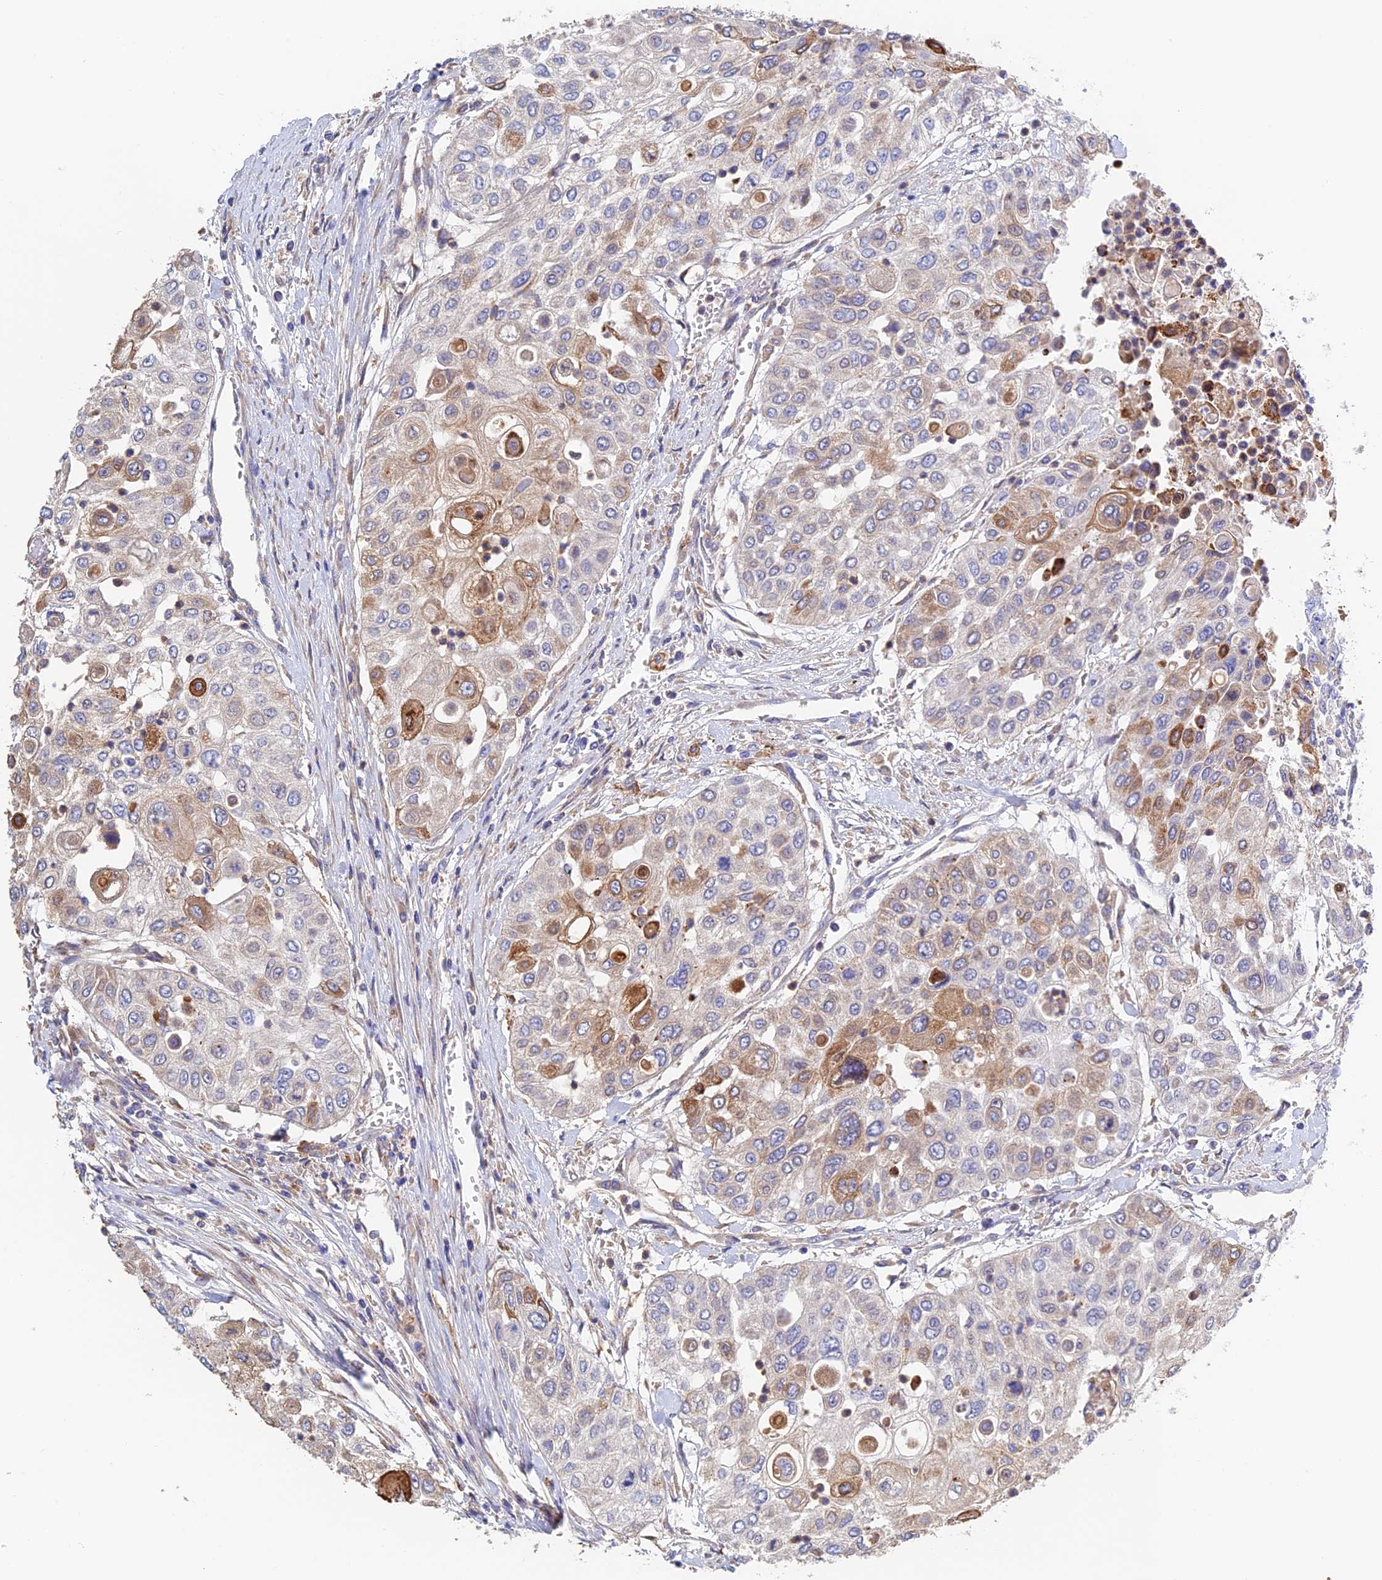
{"staining": {"intensity": "moderate", "quantity": "<25%", "location": "cytoplasmic/membranous"}, "tissue": "urothelial cancer", "cell_type": "Tumor cells", "image_type": "cancer", "snomed": [{"axis": "morphology", "description": "Urothelial carcinoma, High grade"}, {"axis": "topography", "description": "Urinary bladder"}], "caption": "High-grade urothelial carcinoma stained with IHC shows moderate cytoplasmic/membranous staining in about <25% of tumor cells.", "gene": "RPGRIP1L", "patient": {"sex": "female", "age": 79}}